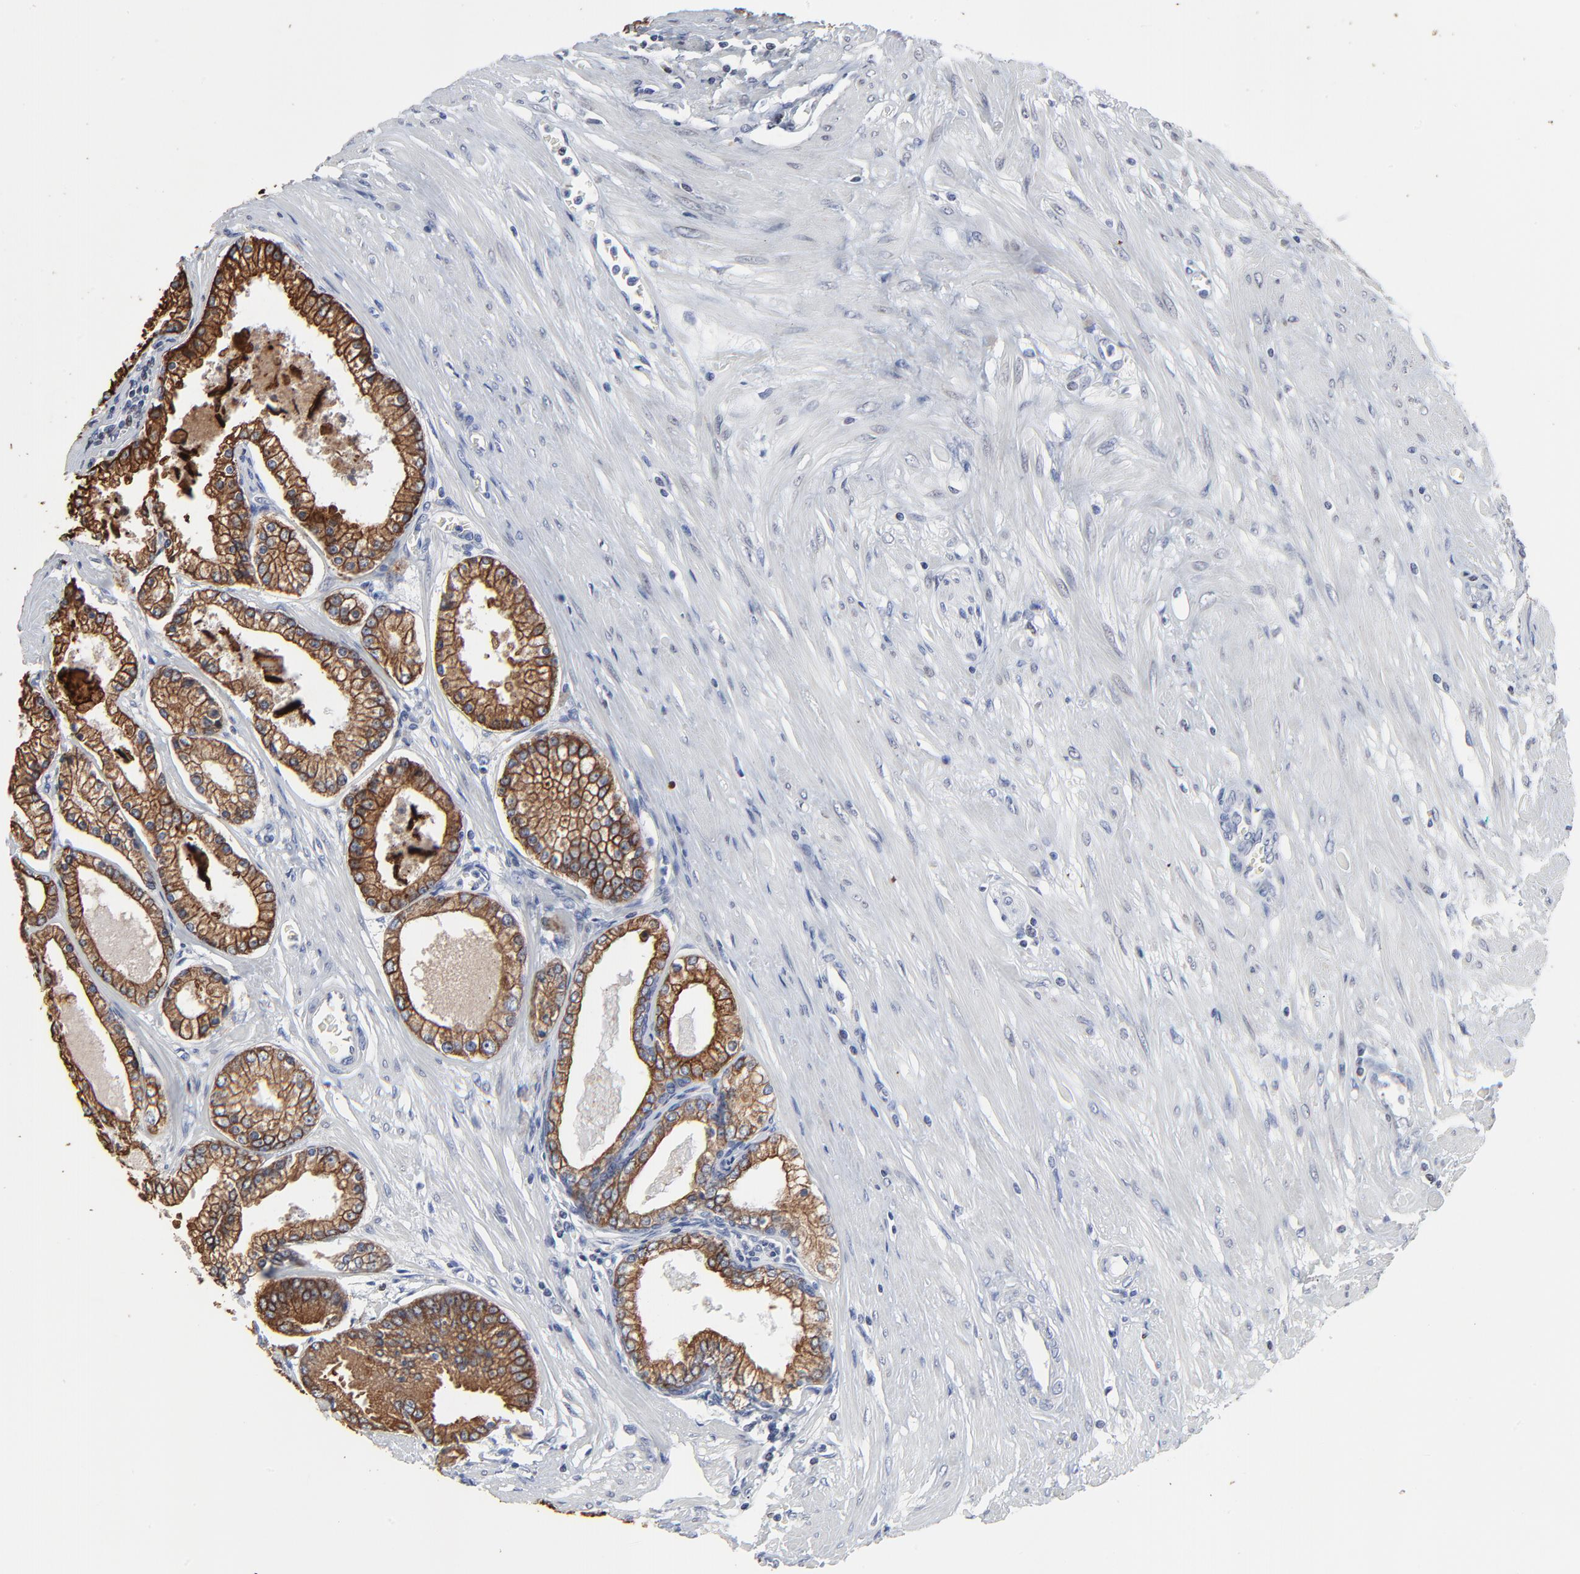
{"staining": {"intensity": "moderate", "quantity": ">75%", "location": "cytoplasmic/membranous"}, "tissue": "prostate cancer", "cell_type": "Tumor cells", "image_type": "cancer", "snomed": [{"axis": "morphology", "description": "Adenocarcinoma, Medium grade"}, {"axis": "topography", "description": "Prostate"}], "caption": "A high-resolution histopathology image shows IHC staining of adenocarcinoma (medium-grade) (prostate), which demonstrates moderate cytoplasmic/membranous staining in about >75% of tumor cells.", "gene": "LNX1", "patient": {"sex": "male", "age": 72}}